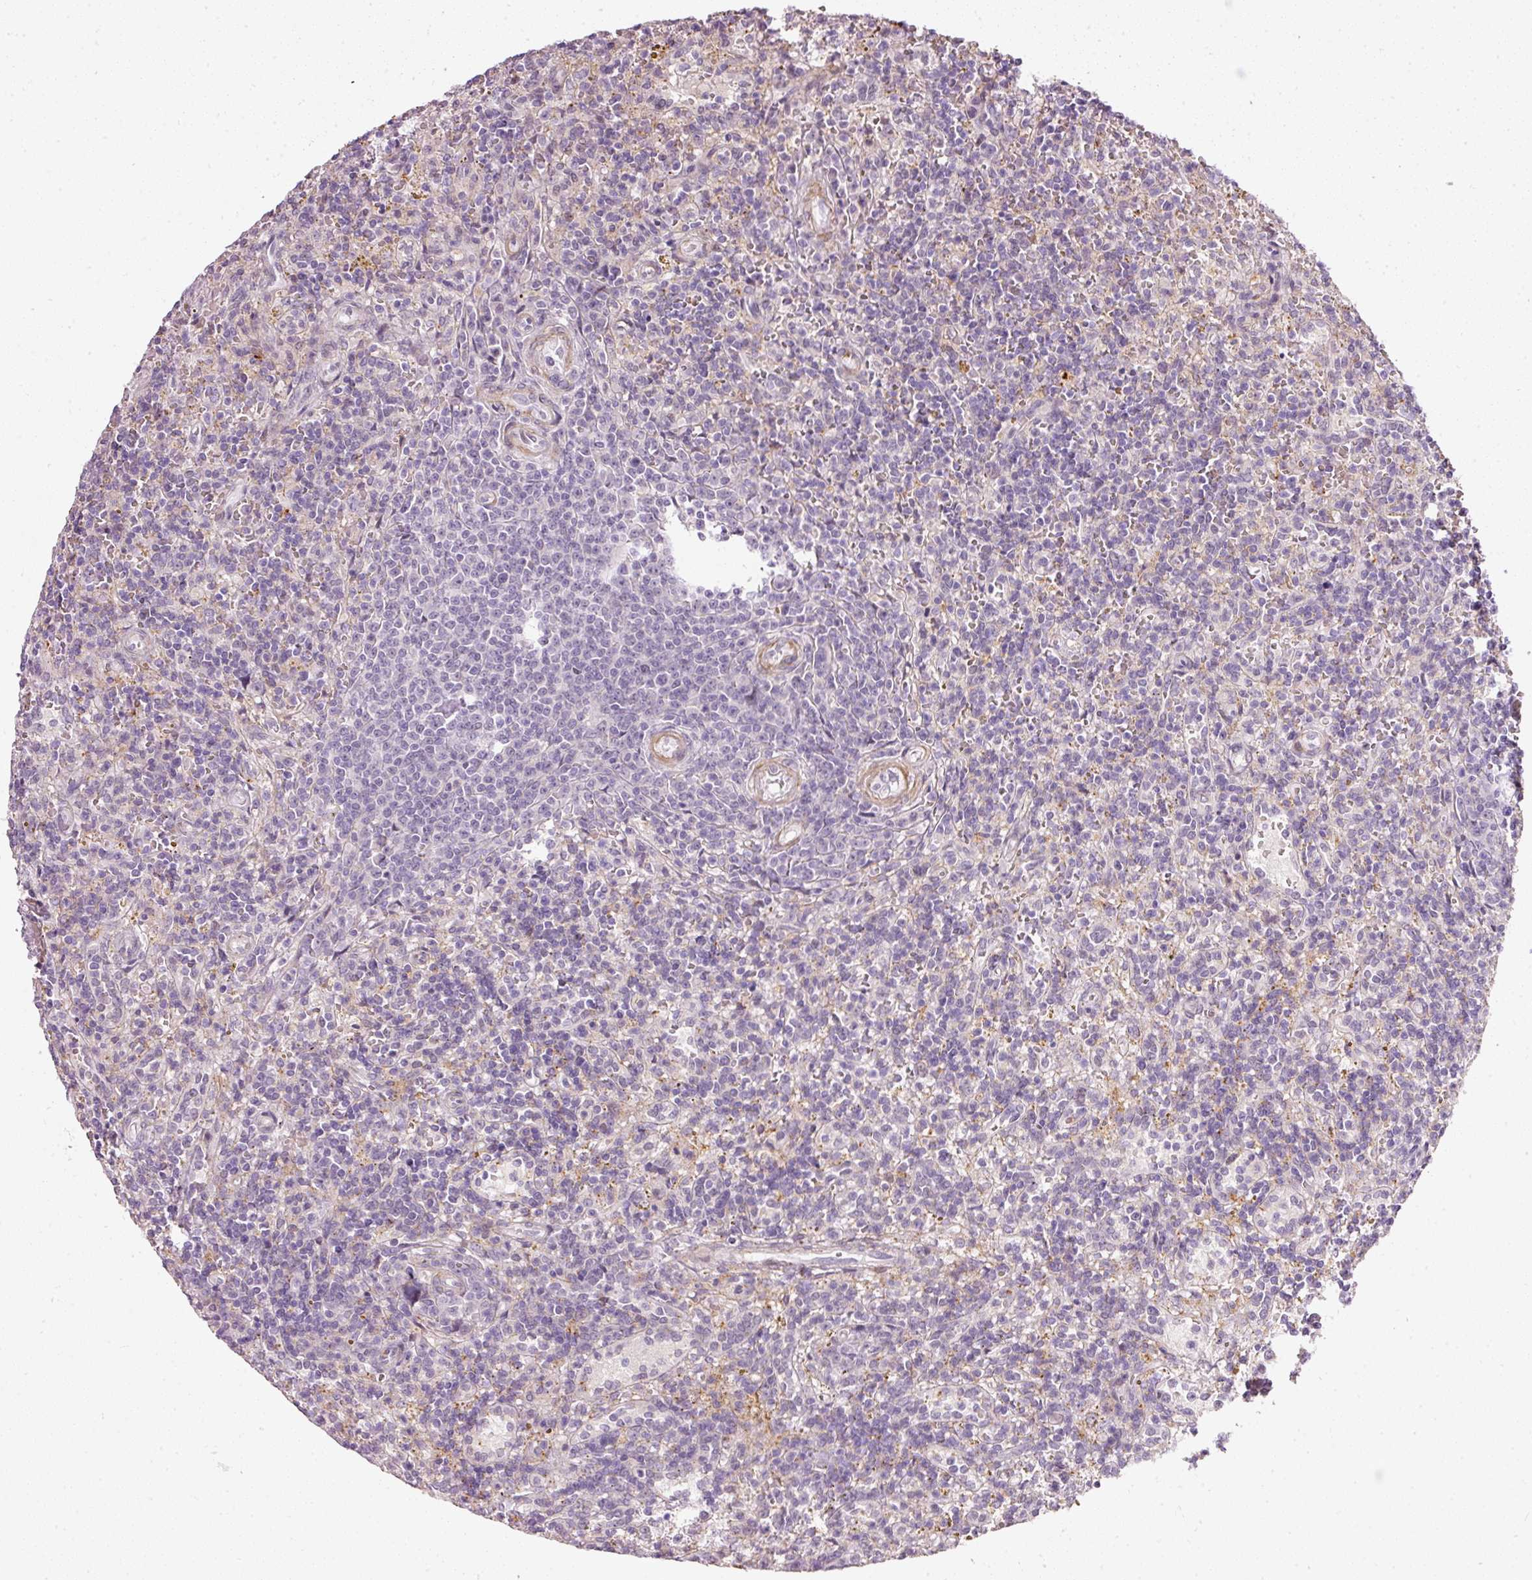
{"staining": {"intensity": "negative", "quantity": "none", "location": "none"}, "tissue": "lymphoma", "cell_type": "Tumor cells", "image_type": "cancer", "snomed": [{"axis": "morphology", "description": "Malignant lymphoma, non-Hodgkin's type, Low grade"}, {"axis": "topography", "description": "Spleen"}], "caption": "Tumor cells show no significant staining in lymphoma.", "gene": "TOGARAM1", "patient": {"sex": "male", "age": 67}}